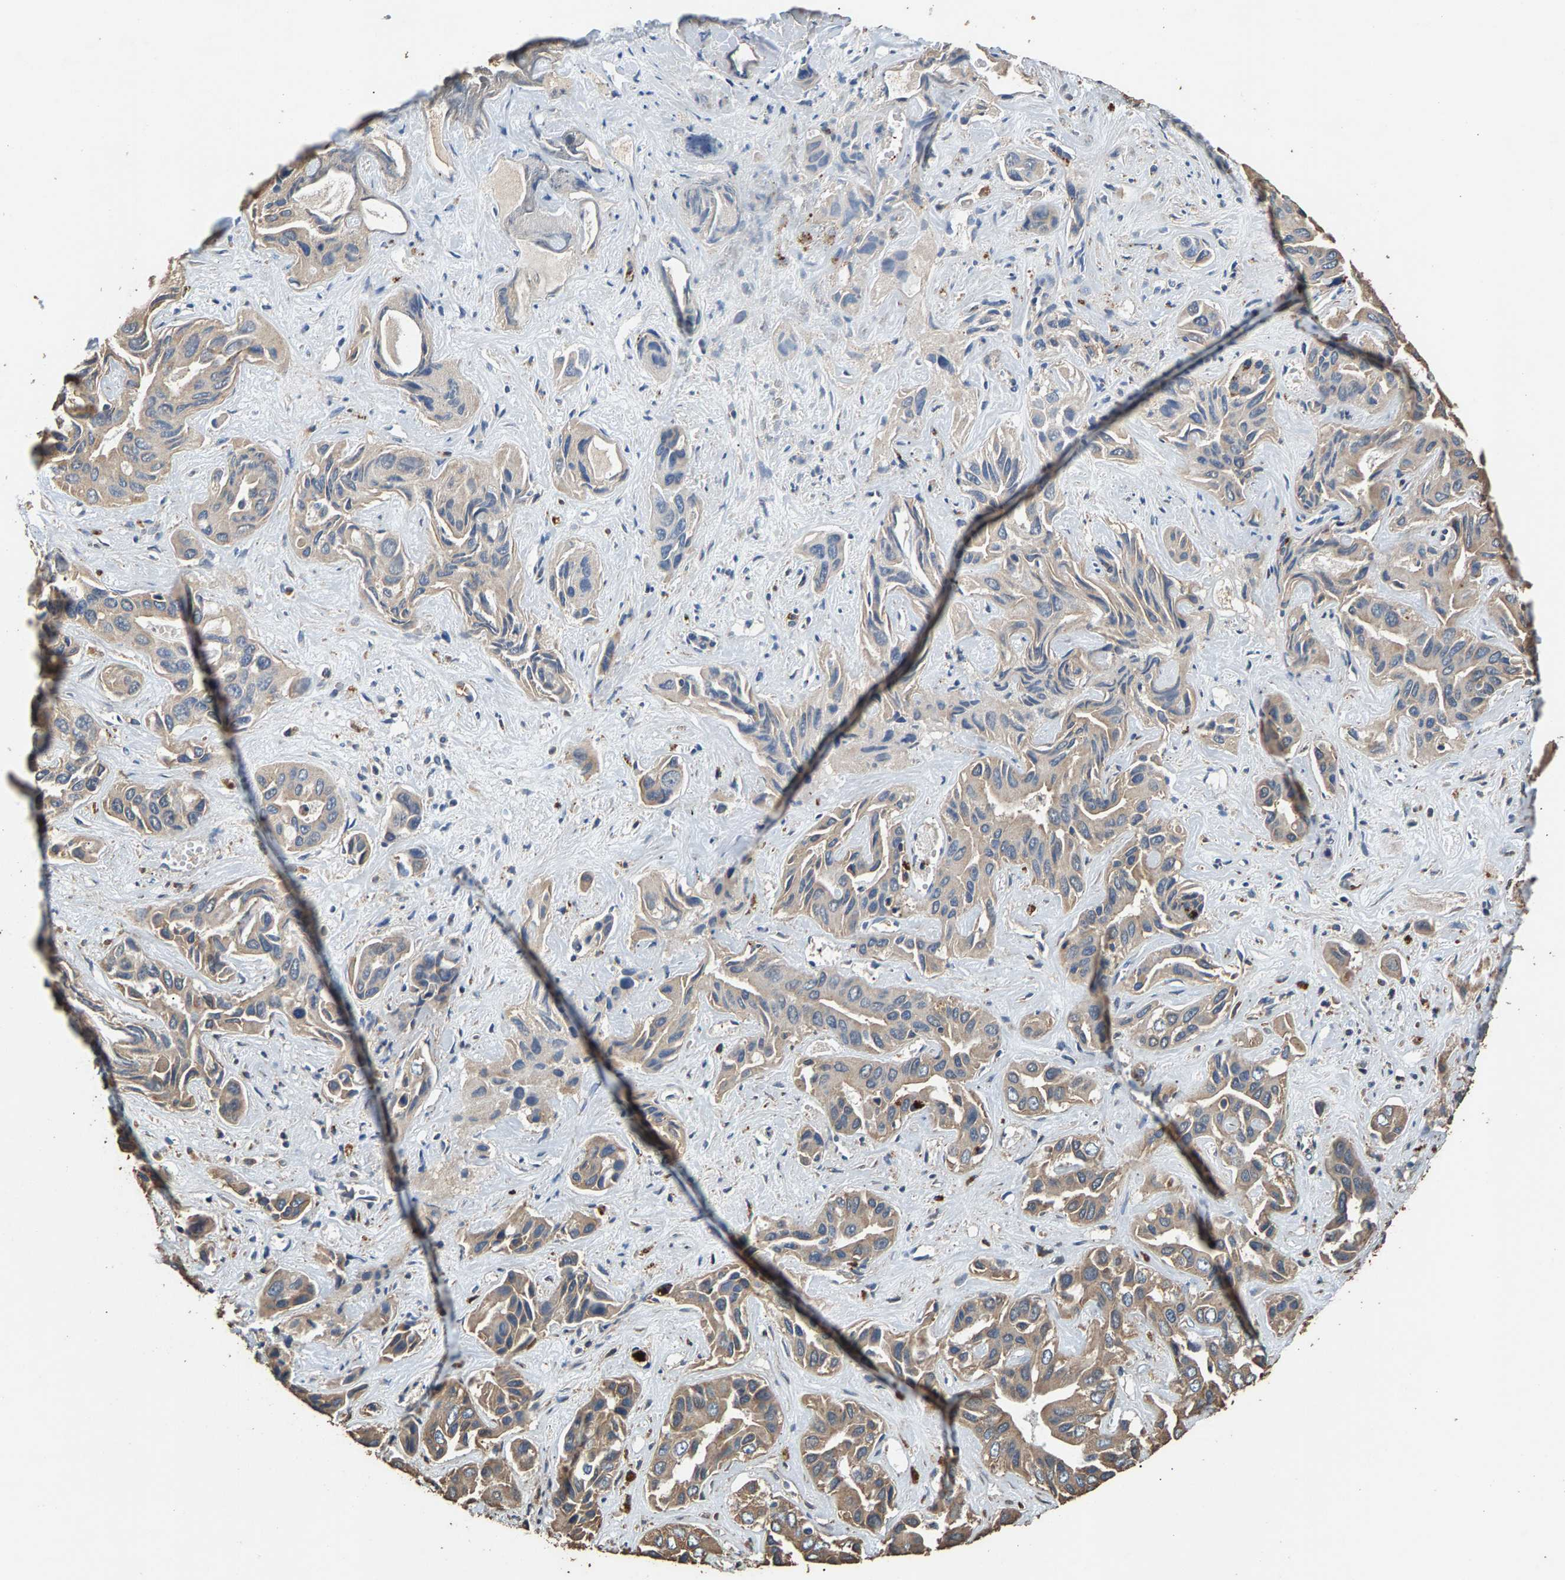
{"staining": {"intensity": "weak", "quantity": ">75%", "location": "cytoplasmic/membranous"}, "tissue": "liver cancer", "cell_type": "Tumor cells", "image_type": "cancer", "snomed": [{"axis": "morphology", "description": "Cholangiocarcinoma"}, {"axis": "topography", "description": "Liver"}], "caption": "Protein staining of cholangiocarcinoma (liver) tissue exhibits weak cytoplasmic/membranous positivity in approximately >75% of tumor cells. (DAB = brown stain, brightfield microscopy at high magnification).", "gene": "MRPL27", "patient": {"sex": "female", "age": 52}}